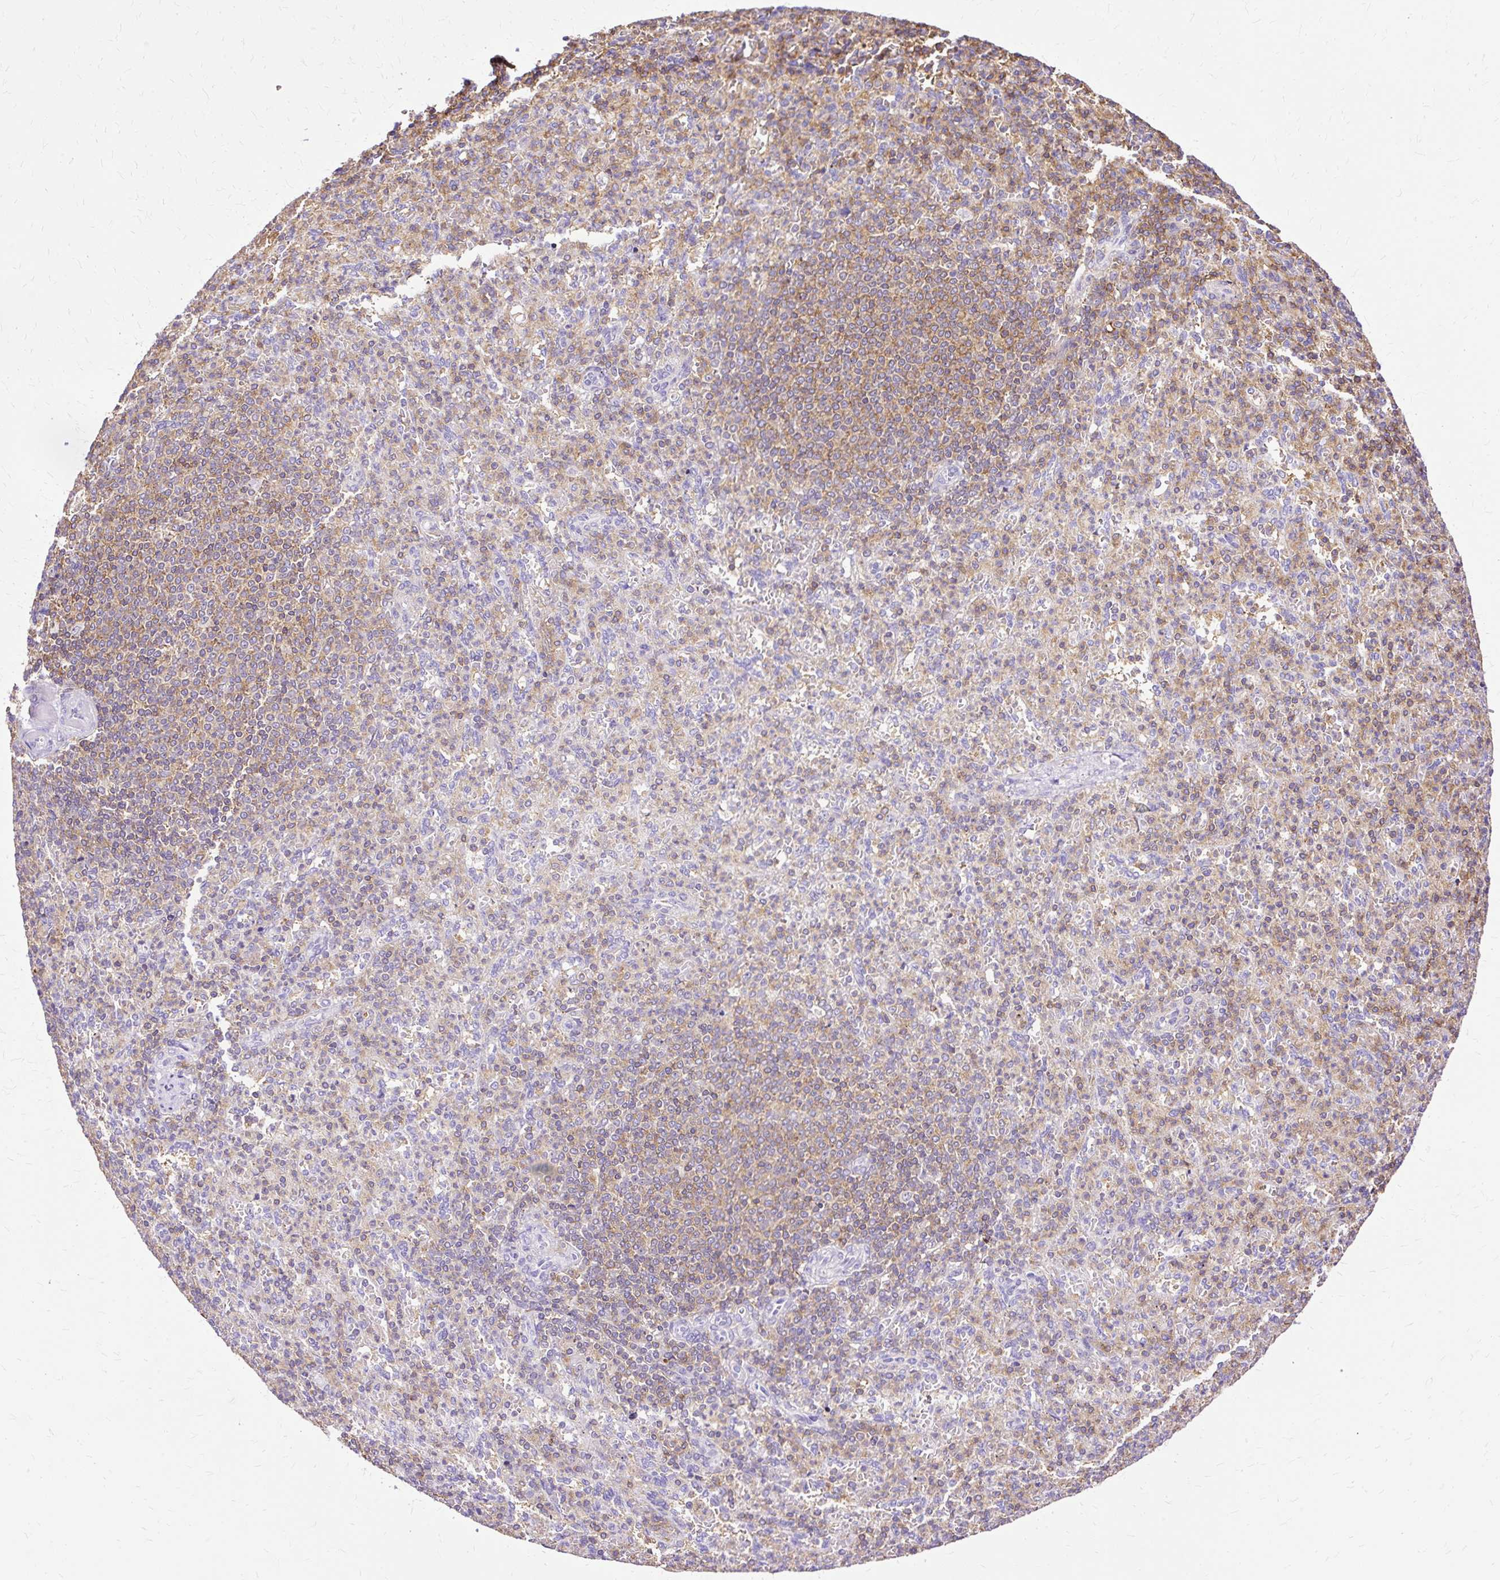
{"staining": {"intensity": "moderate", "quantity": "<25%", "location": "cytoplasmic/membranous"}, "tissue": "spleen", "cell_type": "Cells in red pulp", "image_type": "normal", "snomed": [{"axis": "morphology", "description": "Normal tissue, NOS"}, {"axis": "topography", "description": "Spleen"}], "caption": "Immunohistochemical staining of benign human spleen displays <25% levels of moderate cytoplasmic/membranous protein positivity in about <25% of cells in red pulp.", "gene": "TWF2", "patient": {"sex": "female", "age": 74}}